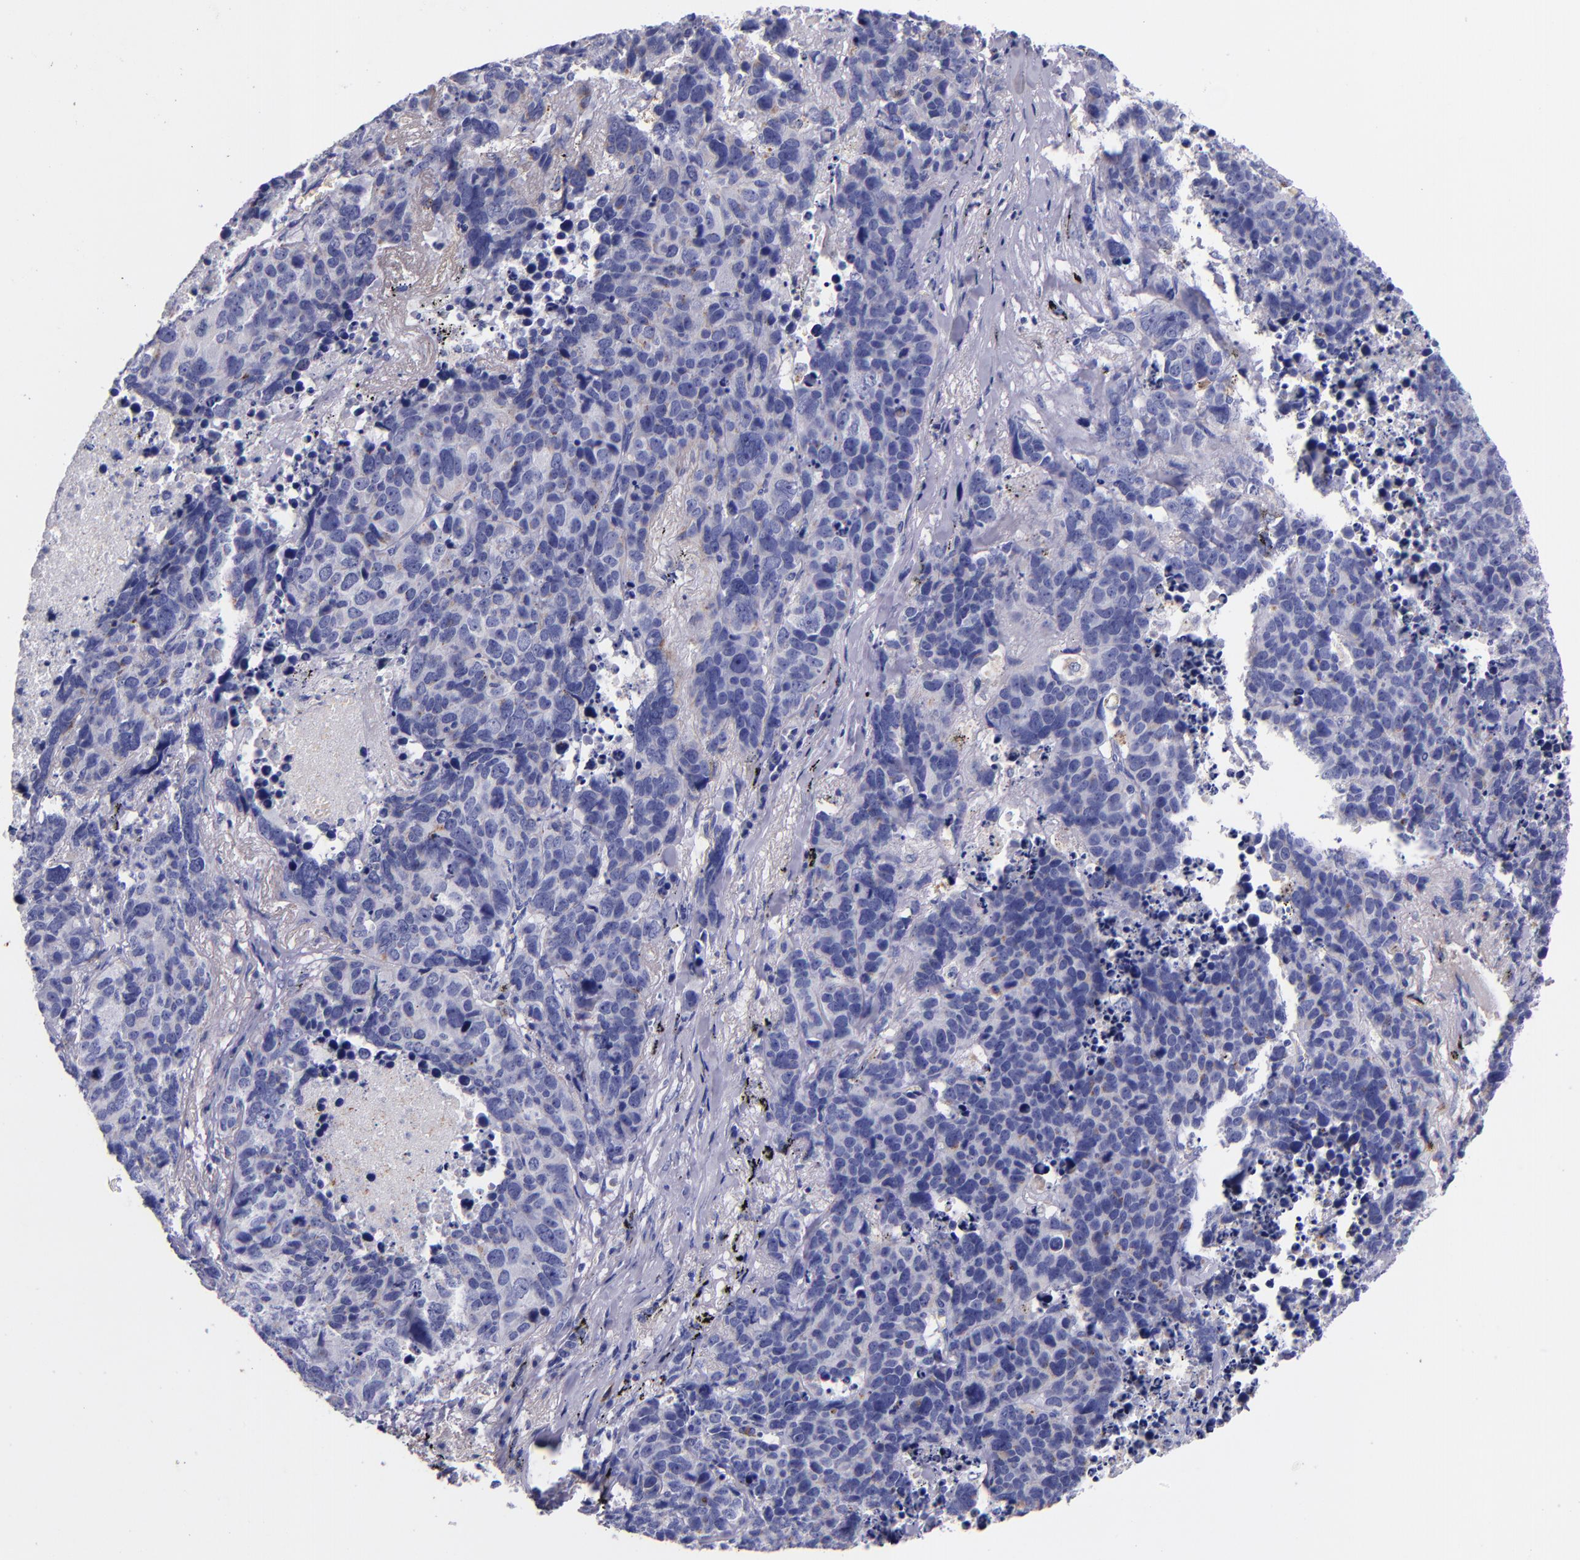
{"staining": {"intensity": "negative", "quantity": "none", "location": "none"}, "tissue": "lung cancer", "cell_type": "Tumor cells", "image_type": "cancer", "snomed": [{"axis": "morphology", "description": "Carcinoid, malignant, NOS"}, {"axis": "topography", "description": "Lung"}], "caption": "A micrograph of lung carcinoid (malignant) stained for a protein exhibits no brown staining in tumor cells.", "gene": "IVL", "patient": {"sex": "male", "age": 60}}